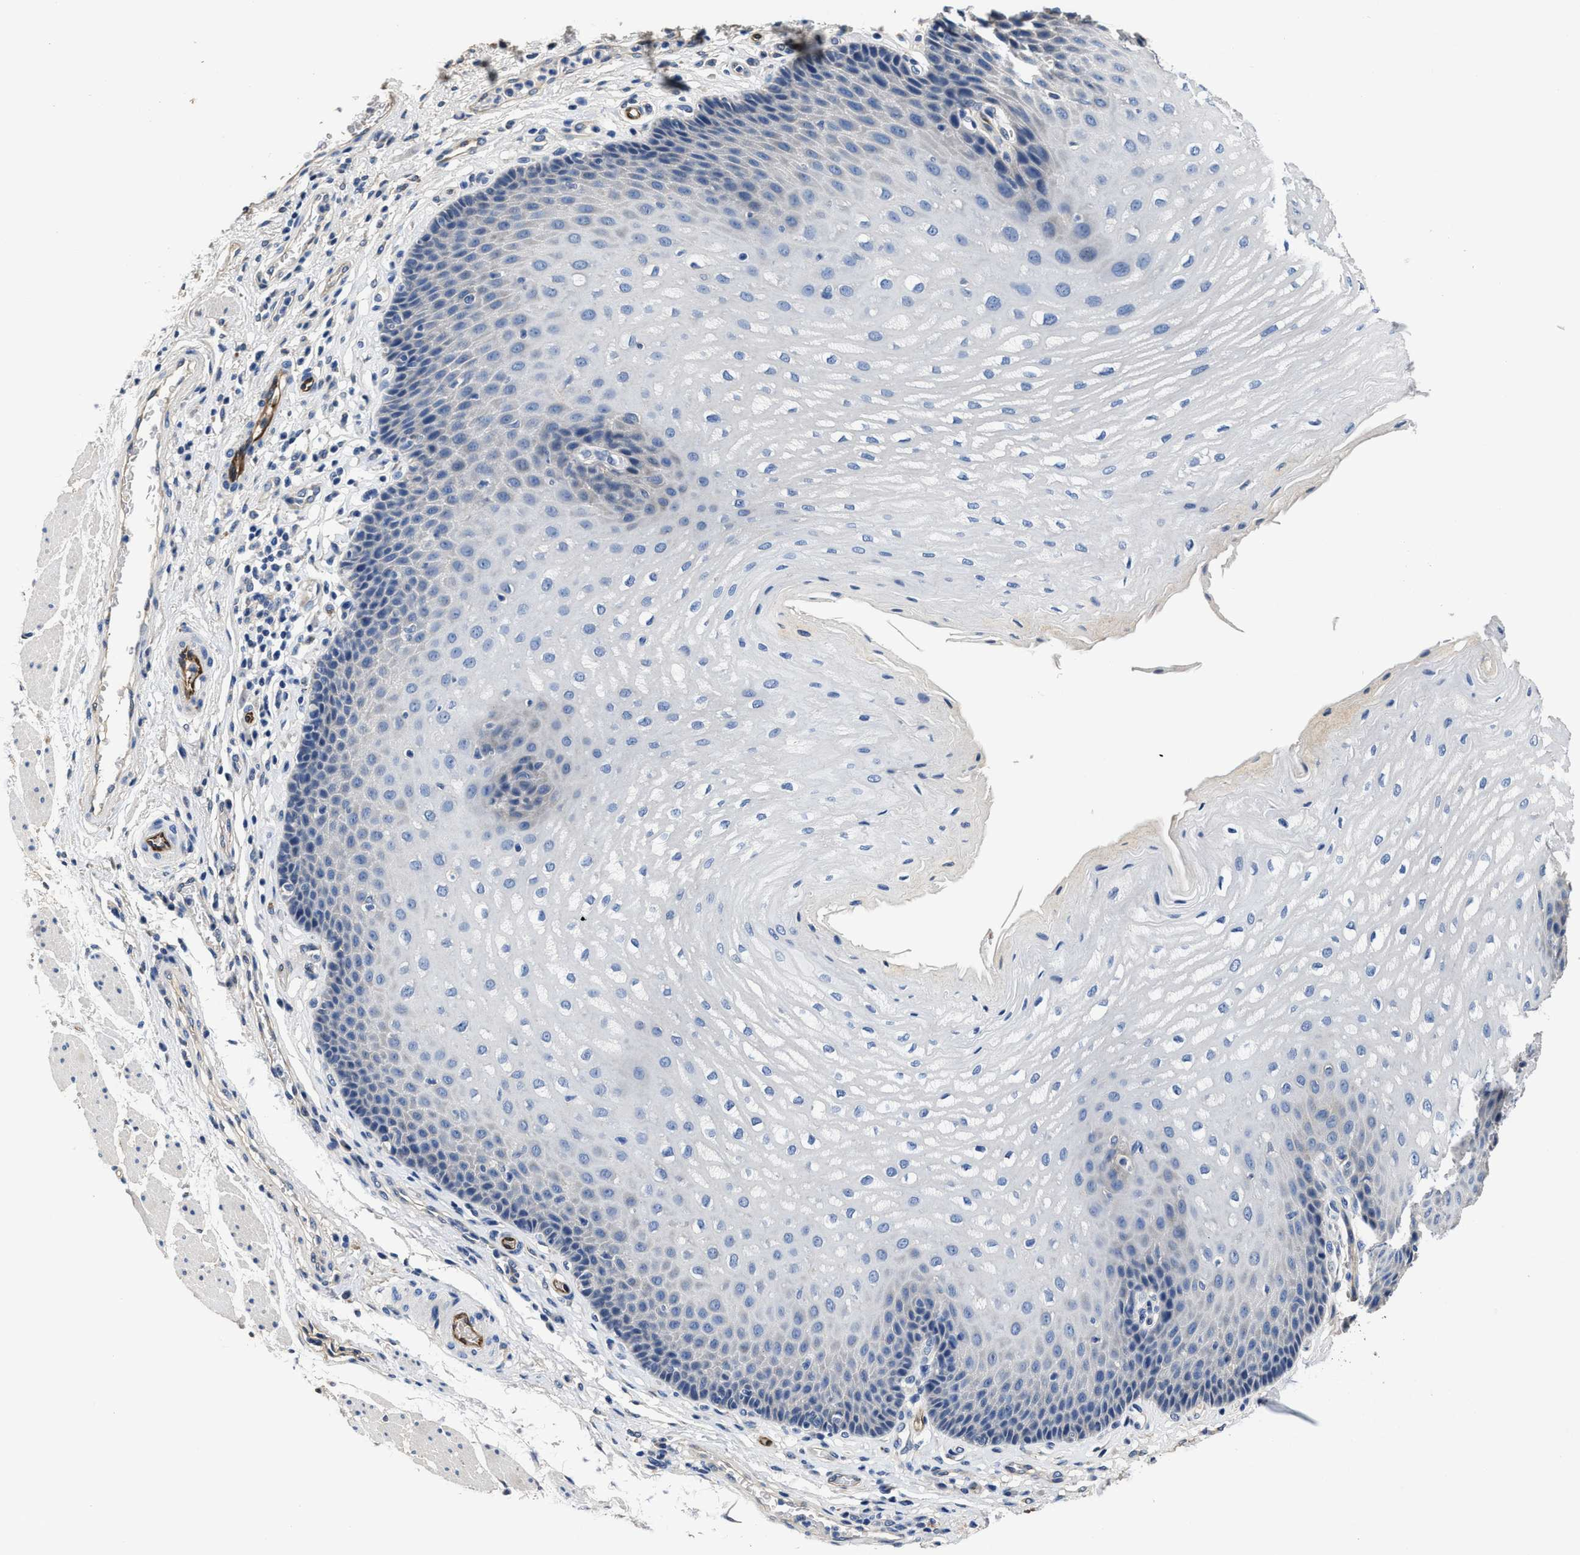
{"staining": {"intensity": "negative", "quantity": "none", "location": "none"}, "tissue": "esophagus", "cell_type": "Squamous epithelial cells", "image_type": "normal", "snomed": [{"axis": "morphology", "description": "Normal tissue, NOS"}, {"axis": "topography", "description": "Esophagus"}], "caption": "Photomicrograph shows no significant protein positivity in squamous epithelial cells of normal esophagus.", "gene": "PEG10", "patient": {"sex": "male", "age": 54}}